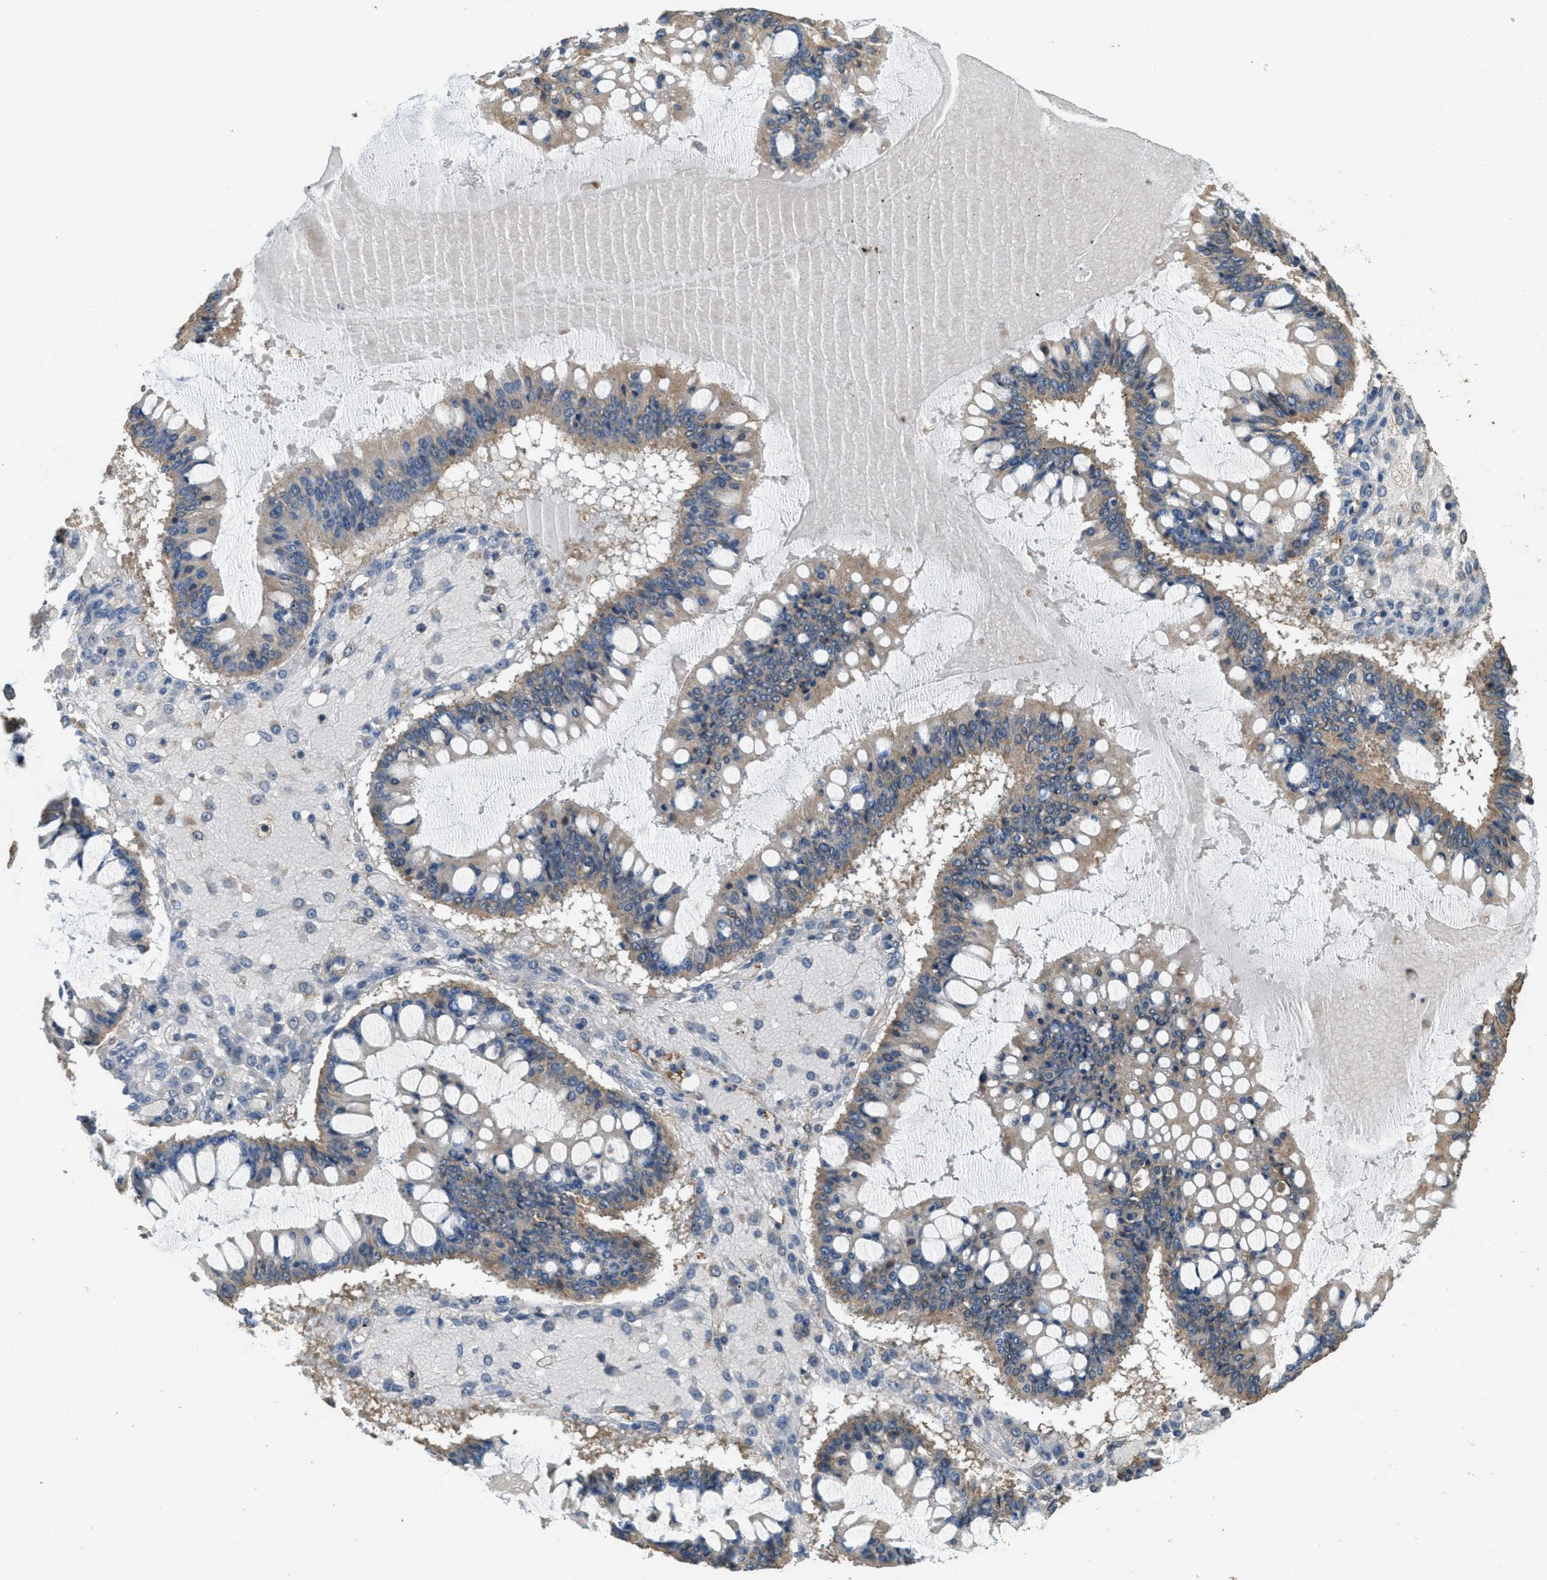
{"staining": {"intensity": "moderate", "quantity": "25%-75%", "location": "cytoplasmic/membranous"}, "tissue": "ovarian cancer", "cell_type": "Tumor cells", "image_type": "cancer", "snomed": [{"axis": "morphology", "description": "Cystadenocarcinoma, mucinous, NOS"}, {"axis": "topography", "description": "Ovary"}], "caption": "Immunohistochemistry (IHC) of ovarian mucinous cystadenocarcinoma displays medium levels of moderate cytoplasmic/membranous expression in about 25%-75% of tumor cells.", "gene": "THBS2", "patient": {"sex": "female", "age": 73}}